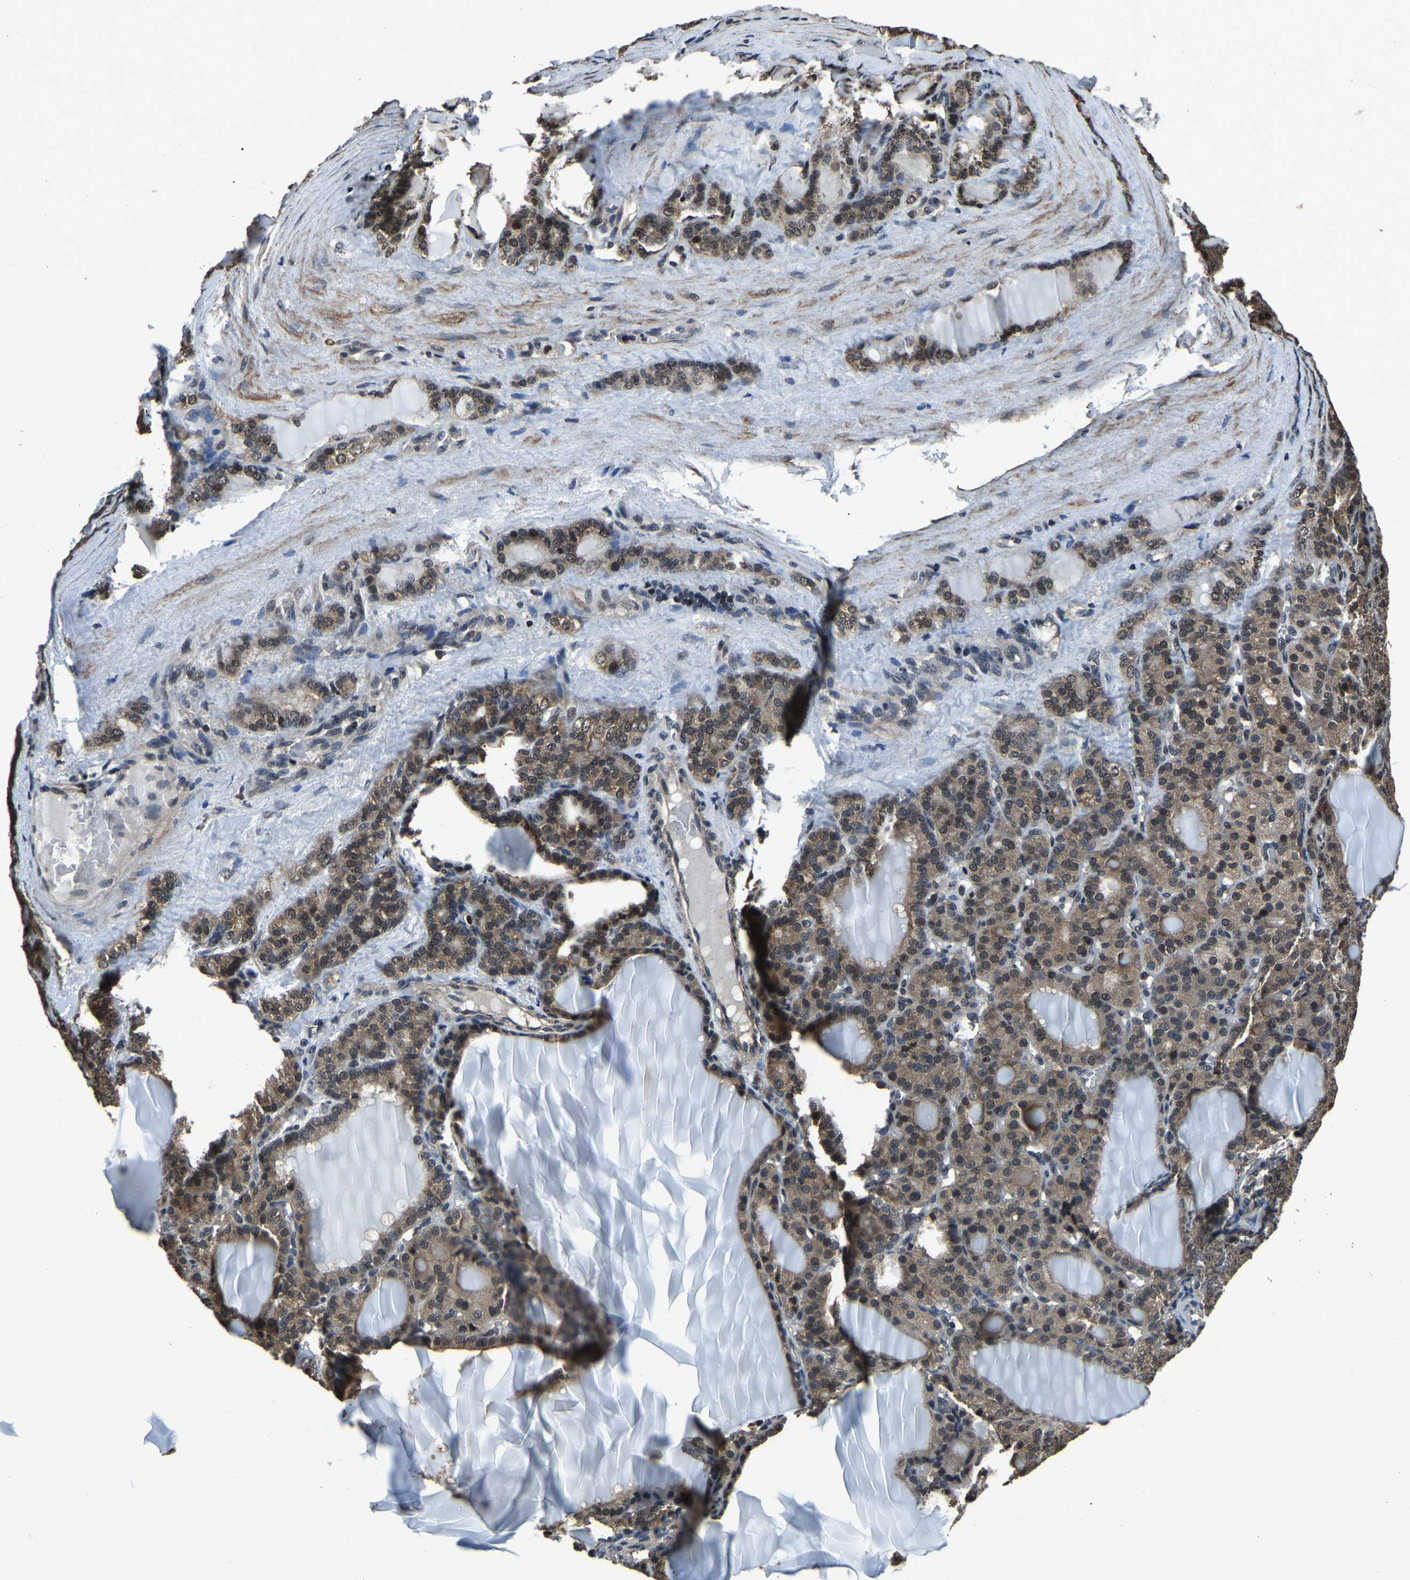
{"staining": {"intensity": "moderate", "quantity": ">75%", "location": "cytoplasmic/membranous,nuclear"}, "tissue": "thyroid gland", "cell_type": "Glandular cells", "image_type": "normal", "snomed": [{"axis": "morphology", "description": "Normal tissue, NOS"}, {"axis": "topography", "description": "Thyroid gland"}], "caption": "Immunohistochemical staining of normal thyroid gland exhibits moderate cytoplasmic/membranous,nuclear protein expression in approximately >75% of glandular cells. (Stains: DAB (3,3'-diaminobenzidine) in brown, nuclei in blue, Microscopy: brightfield microscopy at high magnification).", "gene": "ANKIB1", "patient": {"sex": "female", "age": 28}}